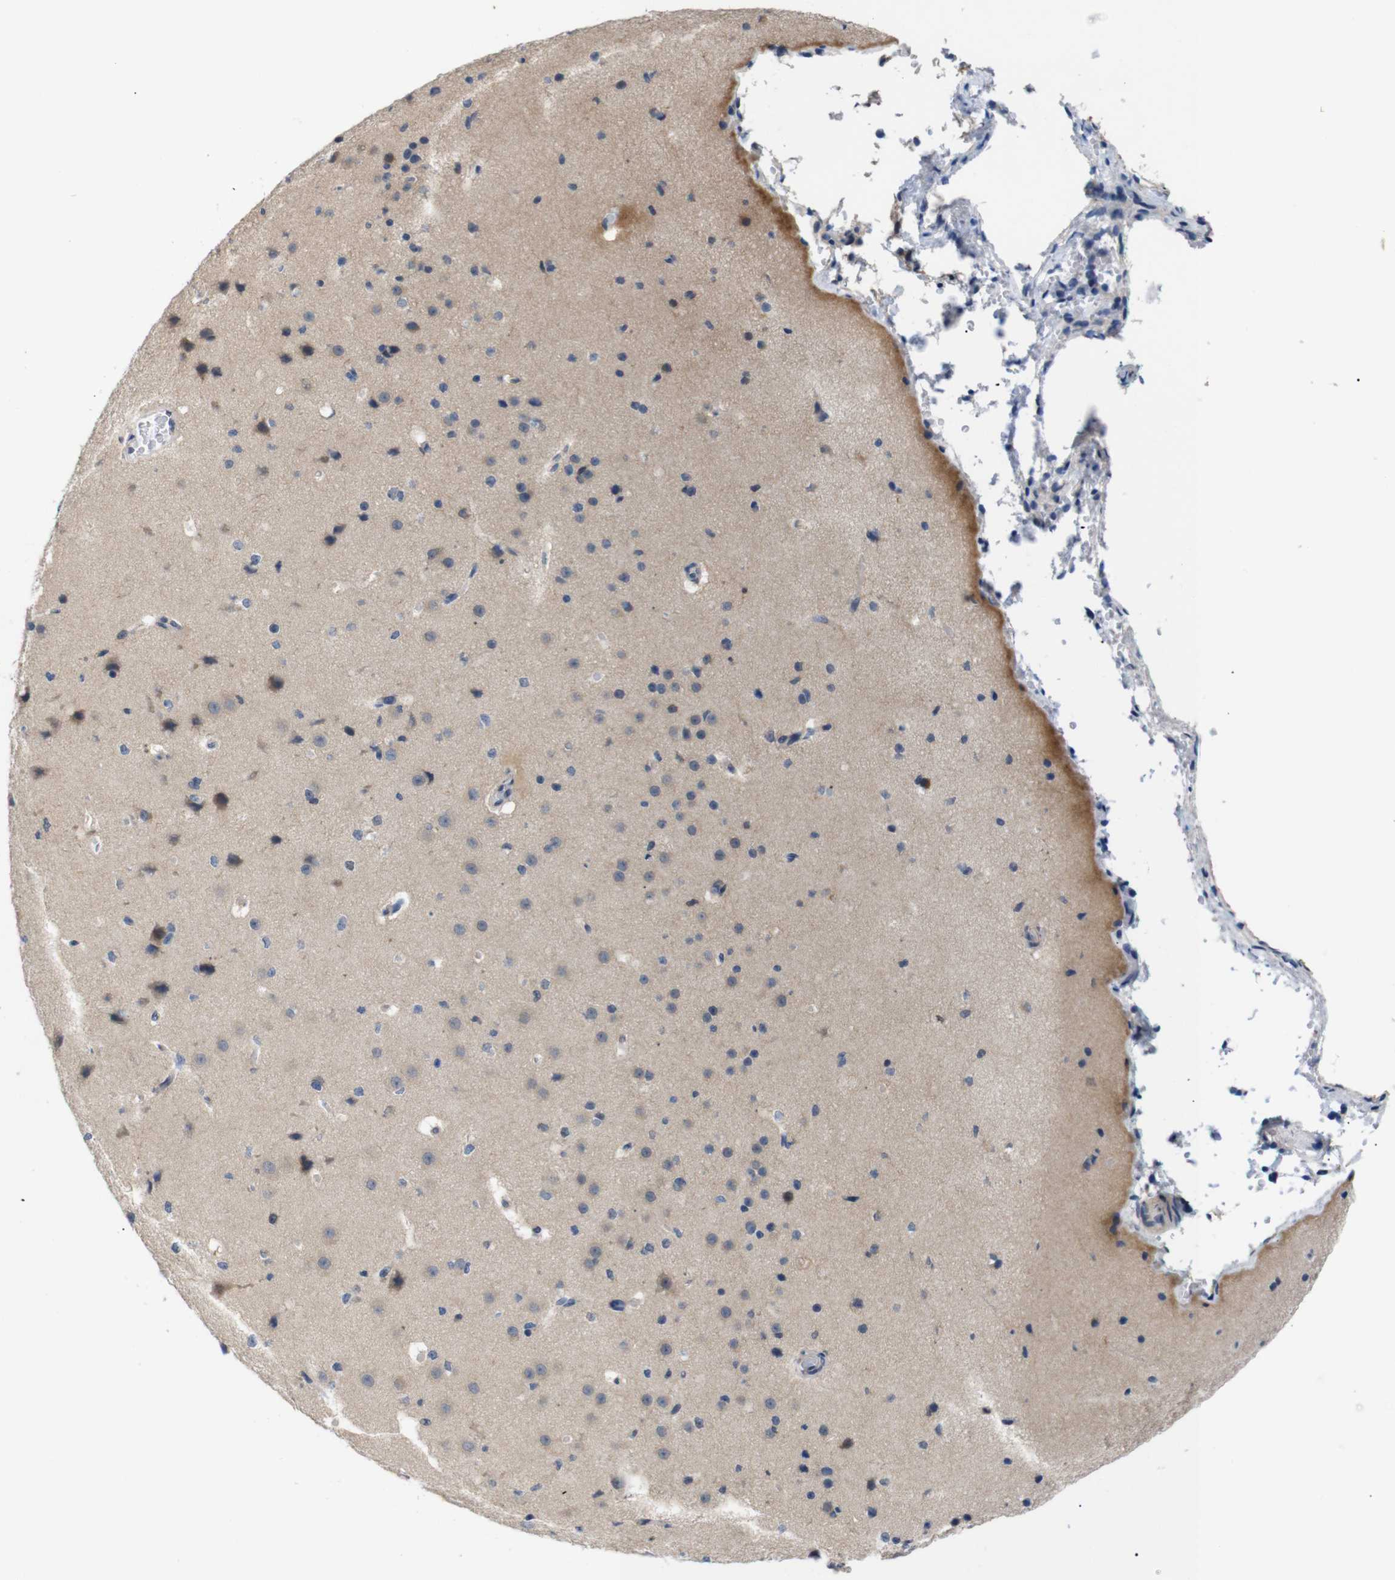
{"staining": {"intensity": "moderate", "quantity": "25%-75%", "location": "cytoplasmic/membranous"}, "tissue": "cerebral cortex", "cell_type": "Endothelial cells", "image_type": "normal", "snomed": [{"axis": "morphology", "description": "Normal tissue, NOS"}, {"axis": "morphology", "description": "Developmental malformation"}, {"axis": "topography", "description": "Cerebral cortex"}], "caption": "A brown stain highlights moderate cytoplasmic/membranous positivity of a protein in endothelial cells of normal cerebral cortex.", "gene": "BRWD3", "patient": {"sex": "female", "age": 30}}